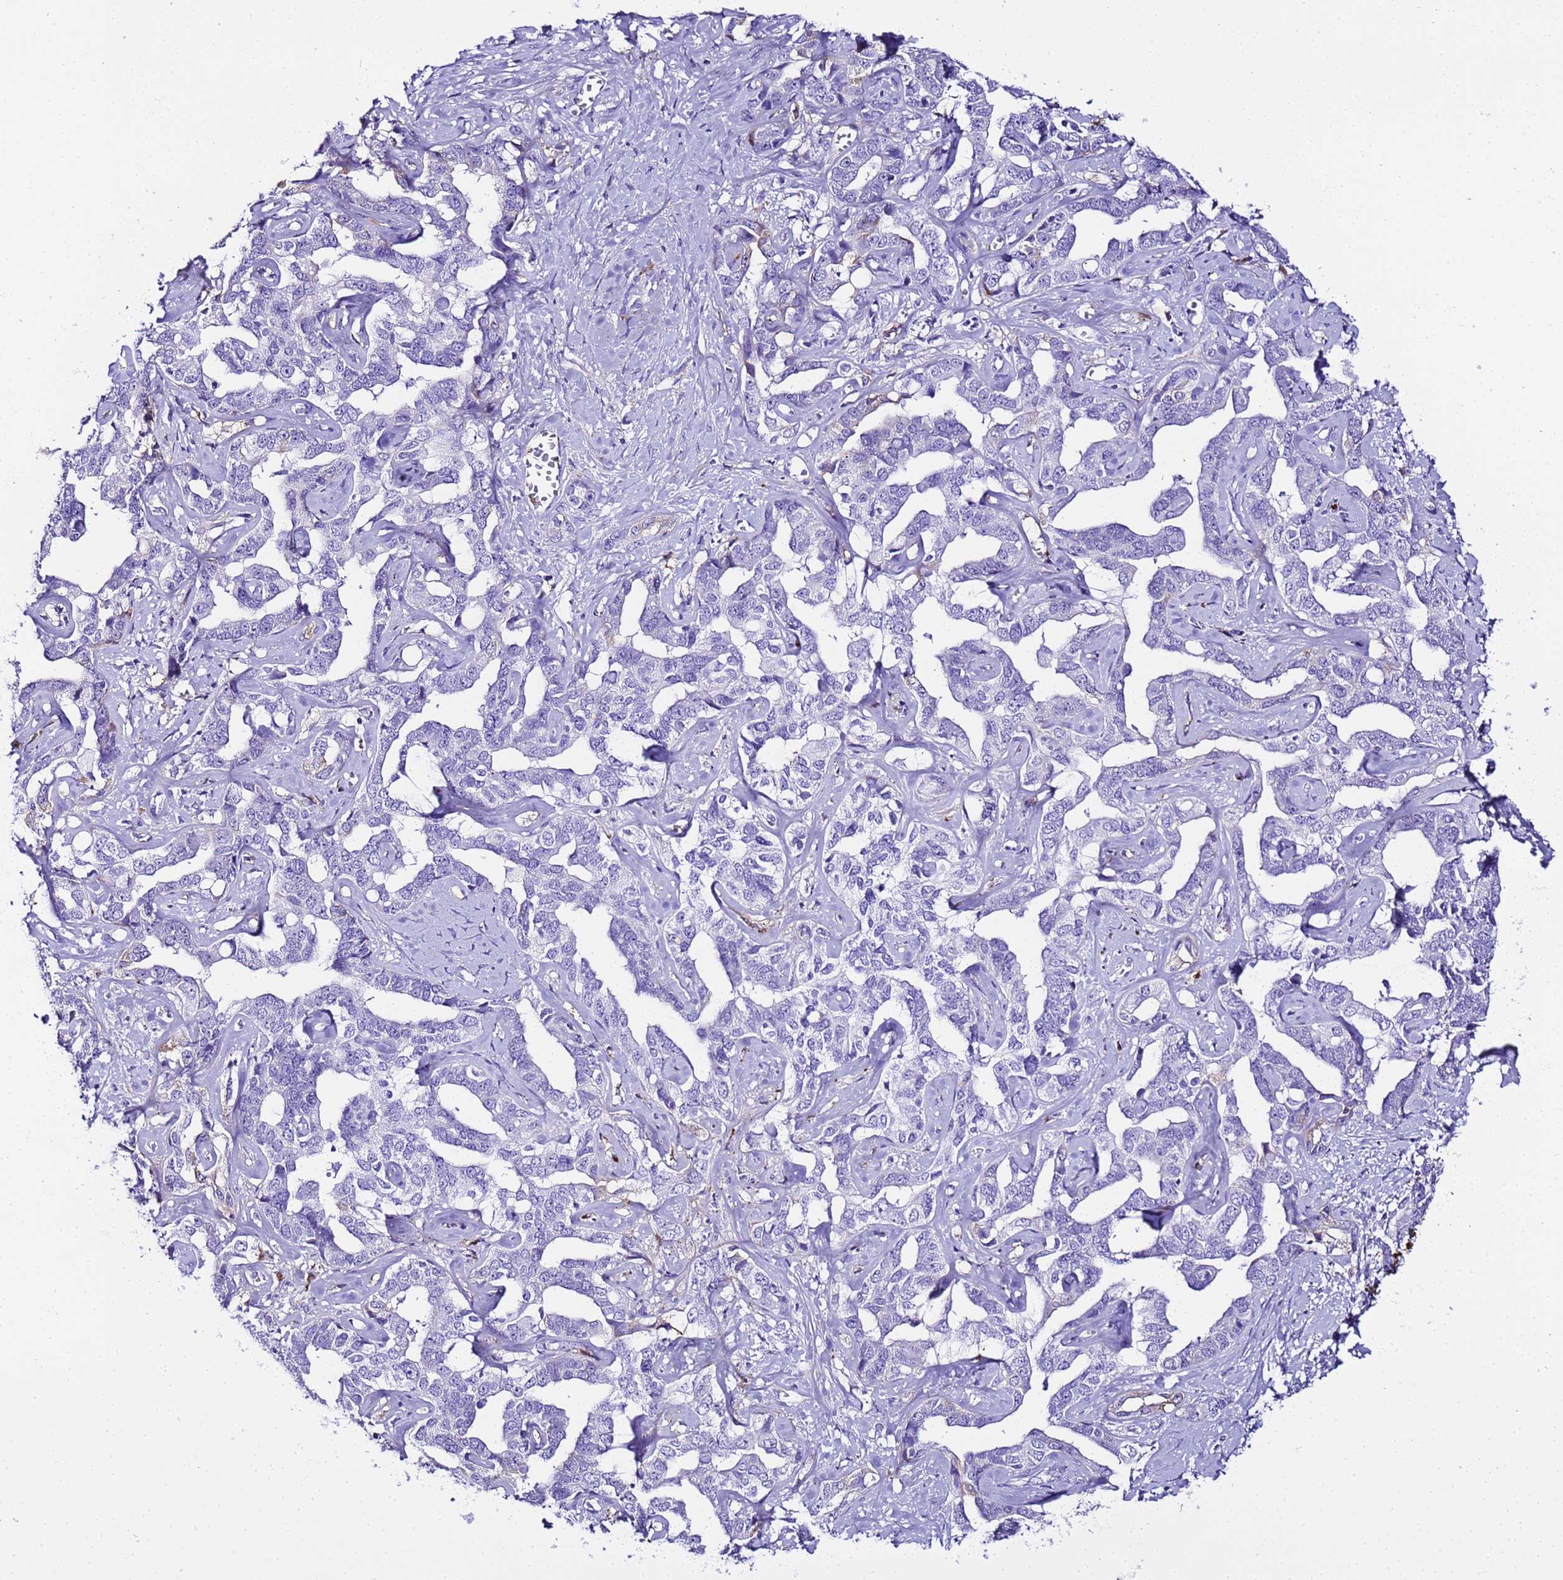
{"staining": {"intensity": "moderate", "quantity": "<25%", "location": "cytoplasmic/membranous"}, "tissue": "liver cancer", "cell_type": "Tumor cells", "image_type": "cancer", "snomed": [{"axis": "morphology", "description": "Cholangiocarcinoma"}, {"axis": "topography", "description": "Liver"}], "caption": "Liver cancer tissue exhibits moderate cytoplasmic/membranous positivity in approximately <25% of tumor cells, visualized by immunohistochemistry. (DAB IHC with brightfield microscopy, high magnification).", "gene": "CFHR2", "patient": {"sex": "male", "age": 59}}